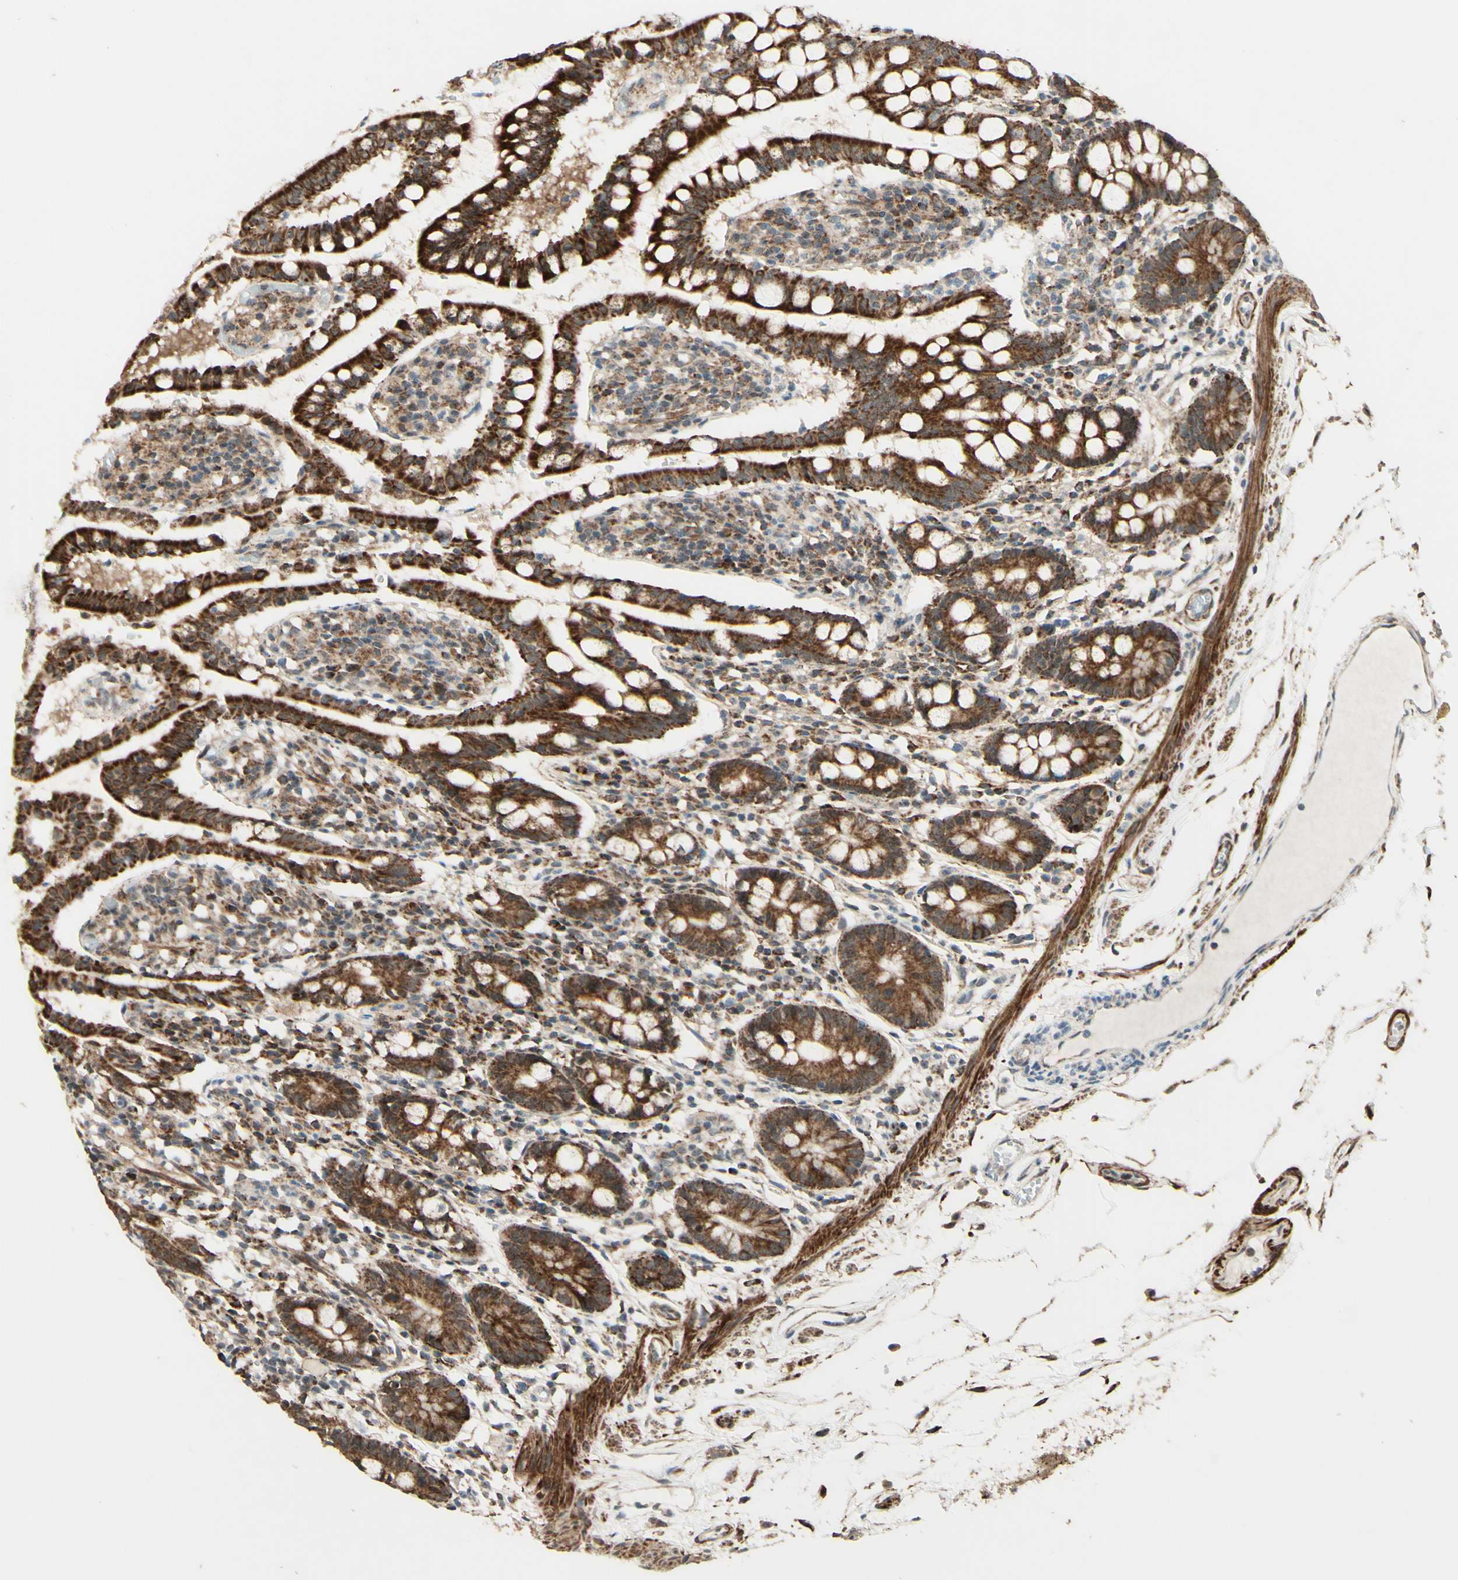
{"staining": {"intensity": "strong", "quantity": ">75%", "location": "cytoplasmic/membranous"}, "tissue": "small intestine", "cell_type": "Glandular cells", "image_type": "normal", "snomed": [{"axis": "morphology", "description": "Normal tissue, NOS"}, {"axis": "morphology", "description": "Cystadenocarcinoma, serous, Metastatic site"}, {"axis": "topography", "description": "Small intestine"}], "caption": "A high-resolution histopathology image shows immunohistochemistry staining of normal small intestine, which reveals strong cytoplasmic/membranous positivity in approximately >75% of glandular cells.", "gene": "DHRS3", "patient": {"sex": "female", "age": 61}}